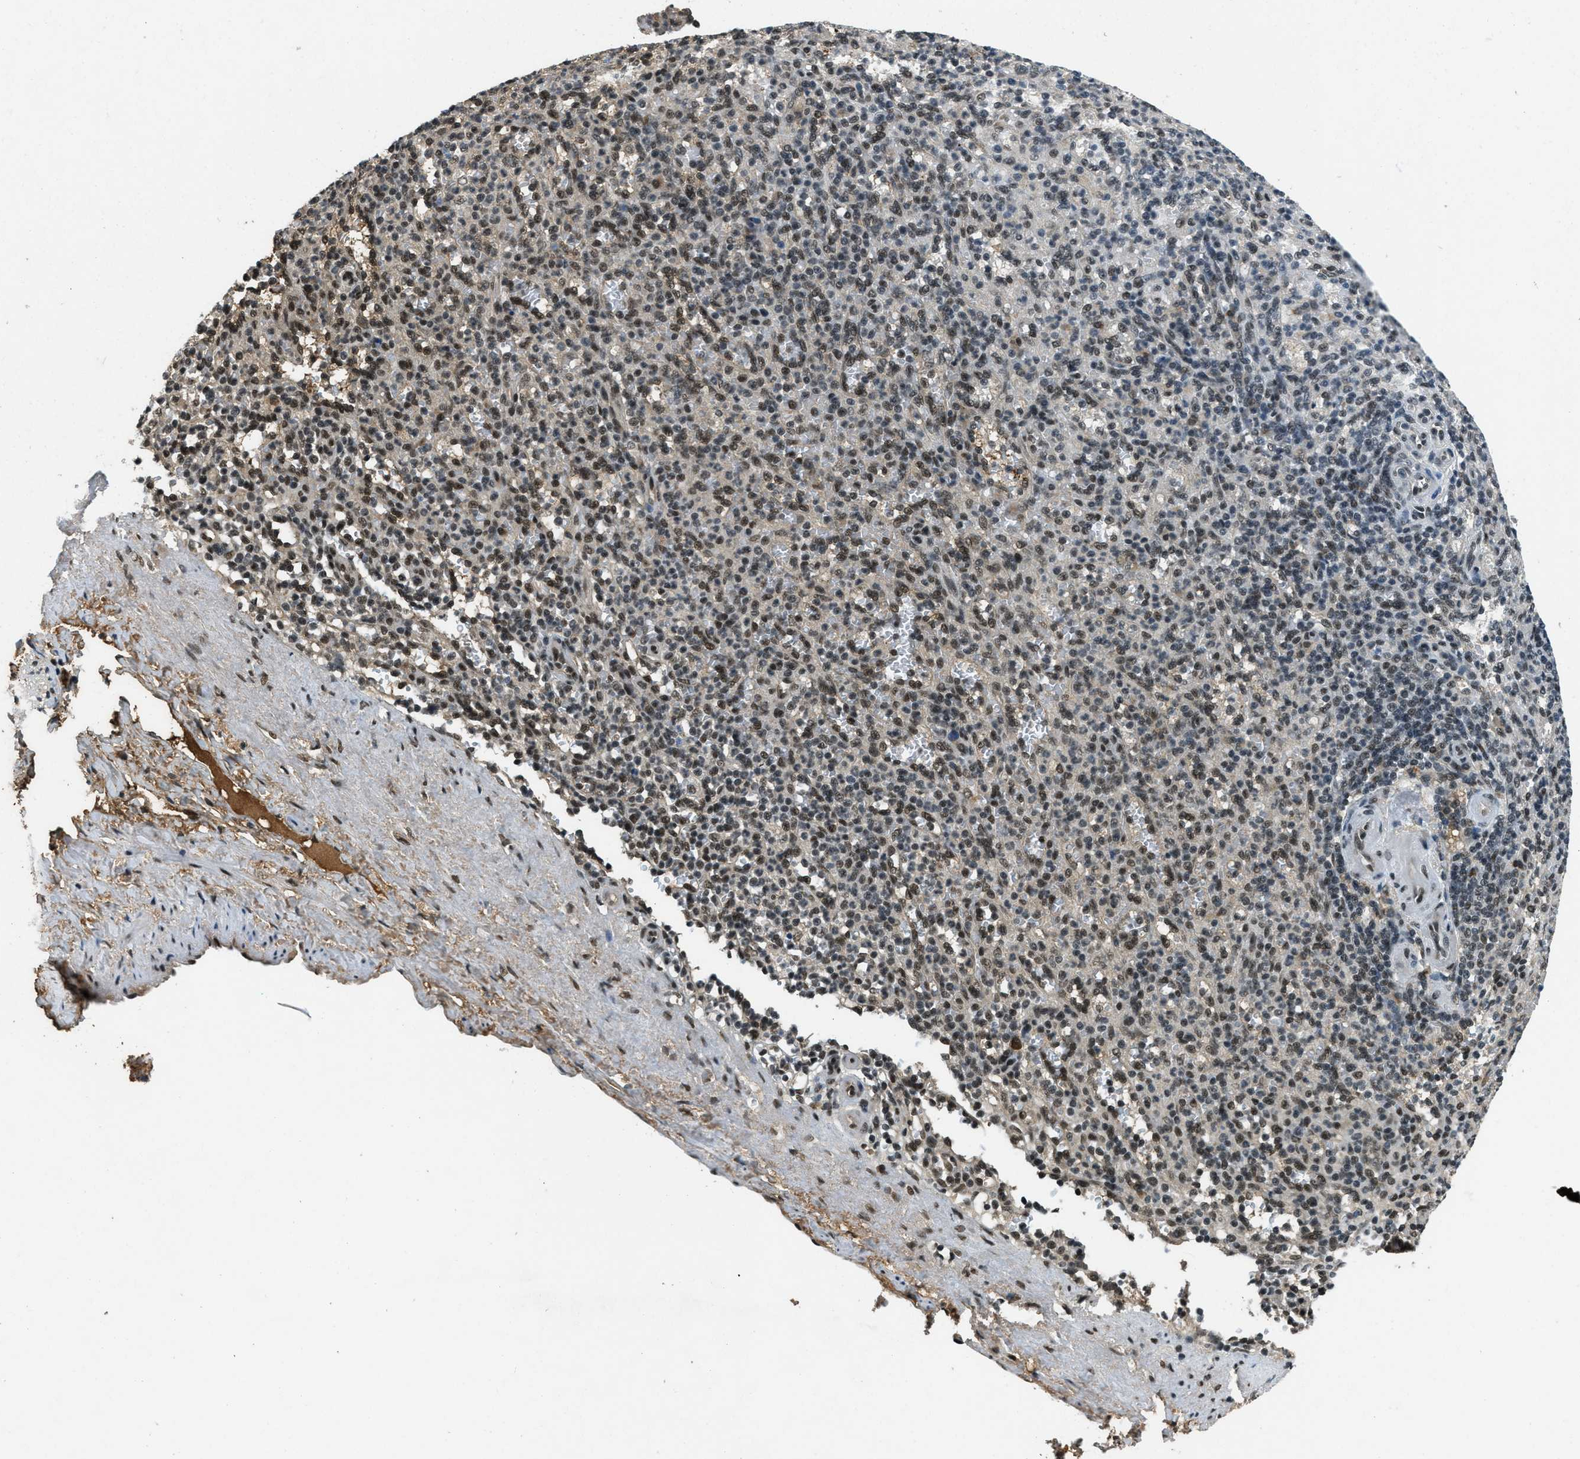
{"staining": {"intensity": "moderate", "quantity": "25%-75%", "location": "nuclear"}, "tissue": "spleen", "cell_type": "Cells in red pulp", "image_type": "normal", "snomed": [{"axis": "morphology", "description": "Normal tissue, NOS"}, {"axis": "topography", "description": "Spleen"}], "caption": "An immunohistochemistry (IHC) photomicrograph of unremarkable tissue is shown. Protein staining in brown labels moderate nuclear positivity in spleen within cells in red pulp.", "gene": "ZNF148", "patient": {"sex": "female", "age": 74}}